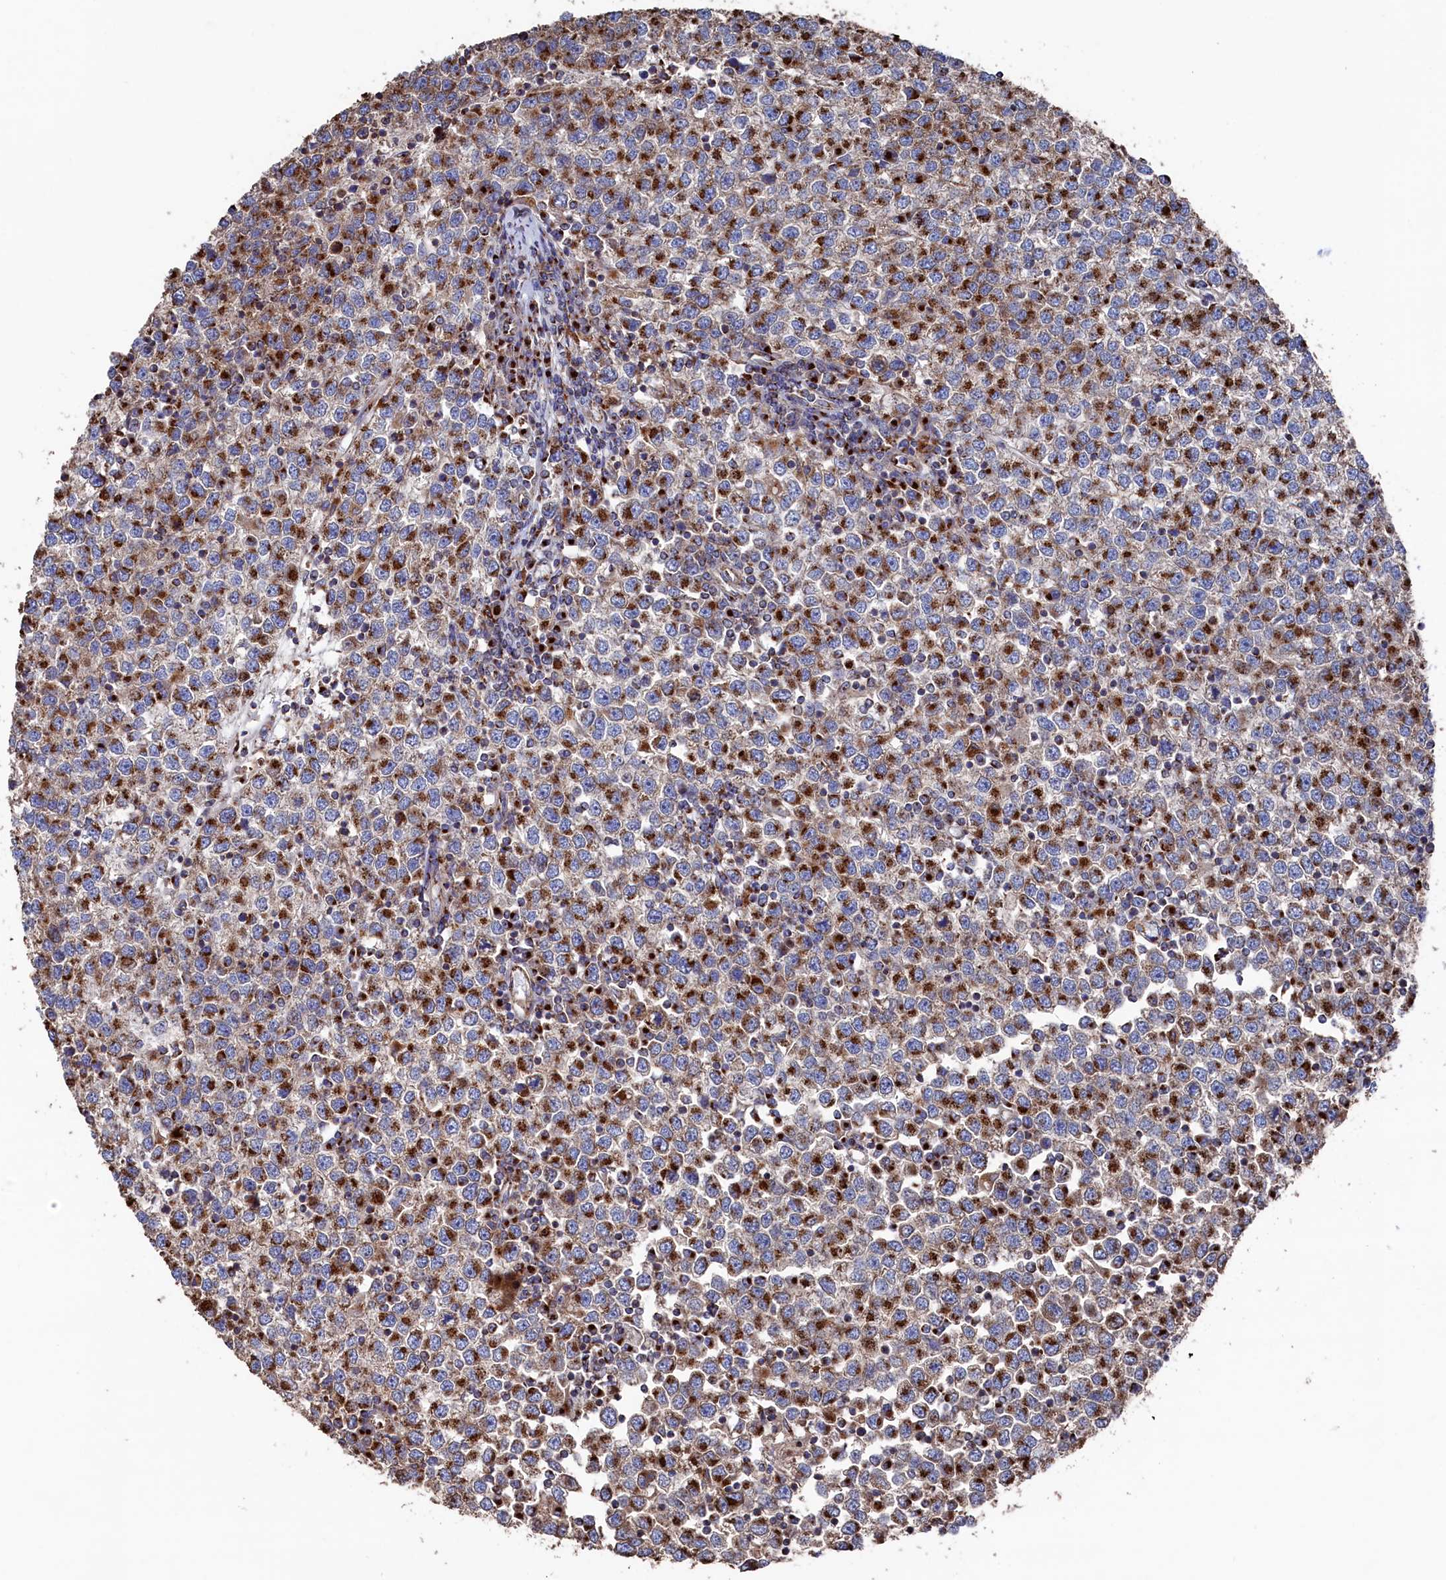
{"staining": {"intensity": "strong", "quantity": ">75%", "location": "cytoplasmic/membranous"}, "tissue": "testis cancer", "cell_type": "Tumor cells", "image_type": "cancer", "snomed": [{"axis": "morphology", "description": "Seminoma, NOS"}, {"axis": "topography", "description": "Testis"}], "caption": "A brown stain highlights strong cytoplasmic/membranous positivity of a protein in testis seminoma tumor cells. The protein of interest is stained brown, and the nuclei are stained in blue (DAB IHC with brightfield microscopy, high magnification).", "gene": "PRRC1", "patient": {"sex": "male", "age": 65}}